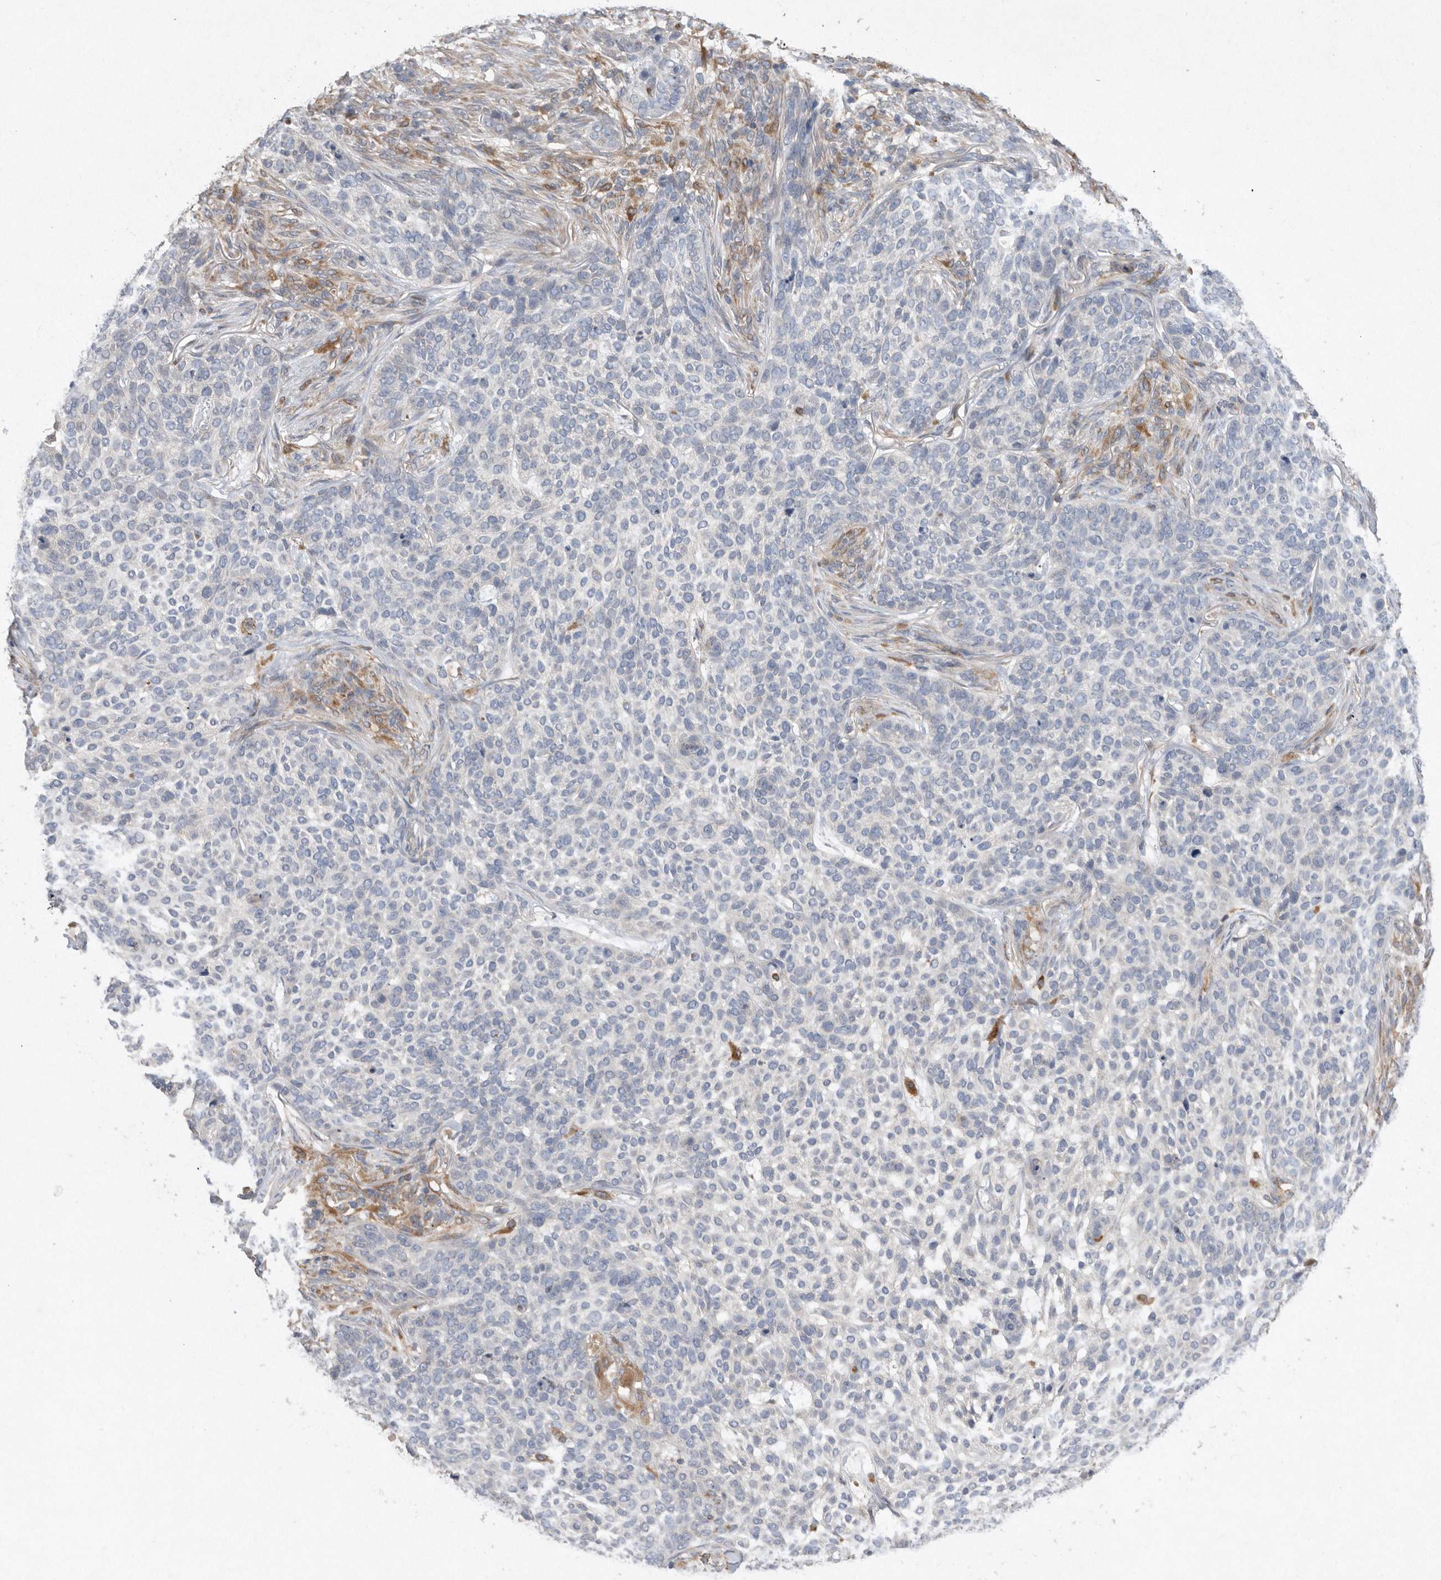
{"staining": {"intensity": "negative", "quantity": "none", "location": "none"}, "tissue": "skin cancer", "cell_type": "Tumor cells", "image_type": "cancer", "snomed": [{"axis": "morphology", "description": "Basal cell carcinoma"}, {"axis": "topography", "description": "Skin"}], "caption": "Immunohistochemical staining of basal cell carcinoma (skin) exhibits no significant positivity in tumor cells. (DAB immunohistochemistry (IHC), high magnification).", "gene": "PON2", "patient": {"sex": "female", "age": 64}}